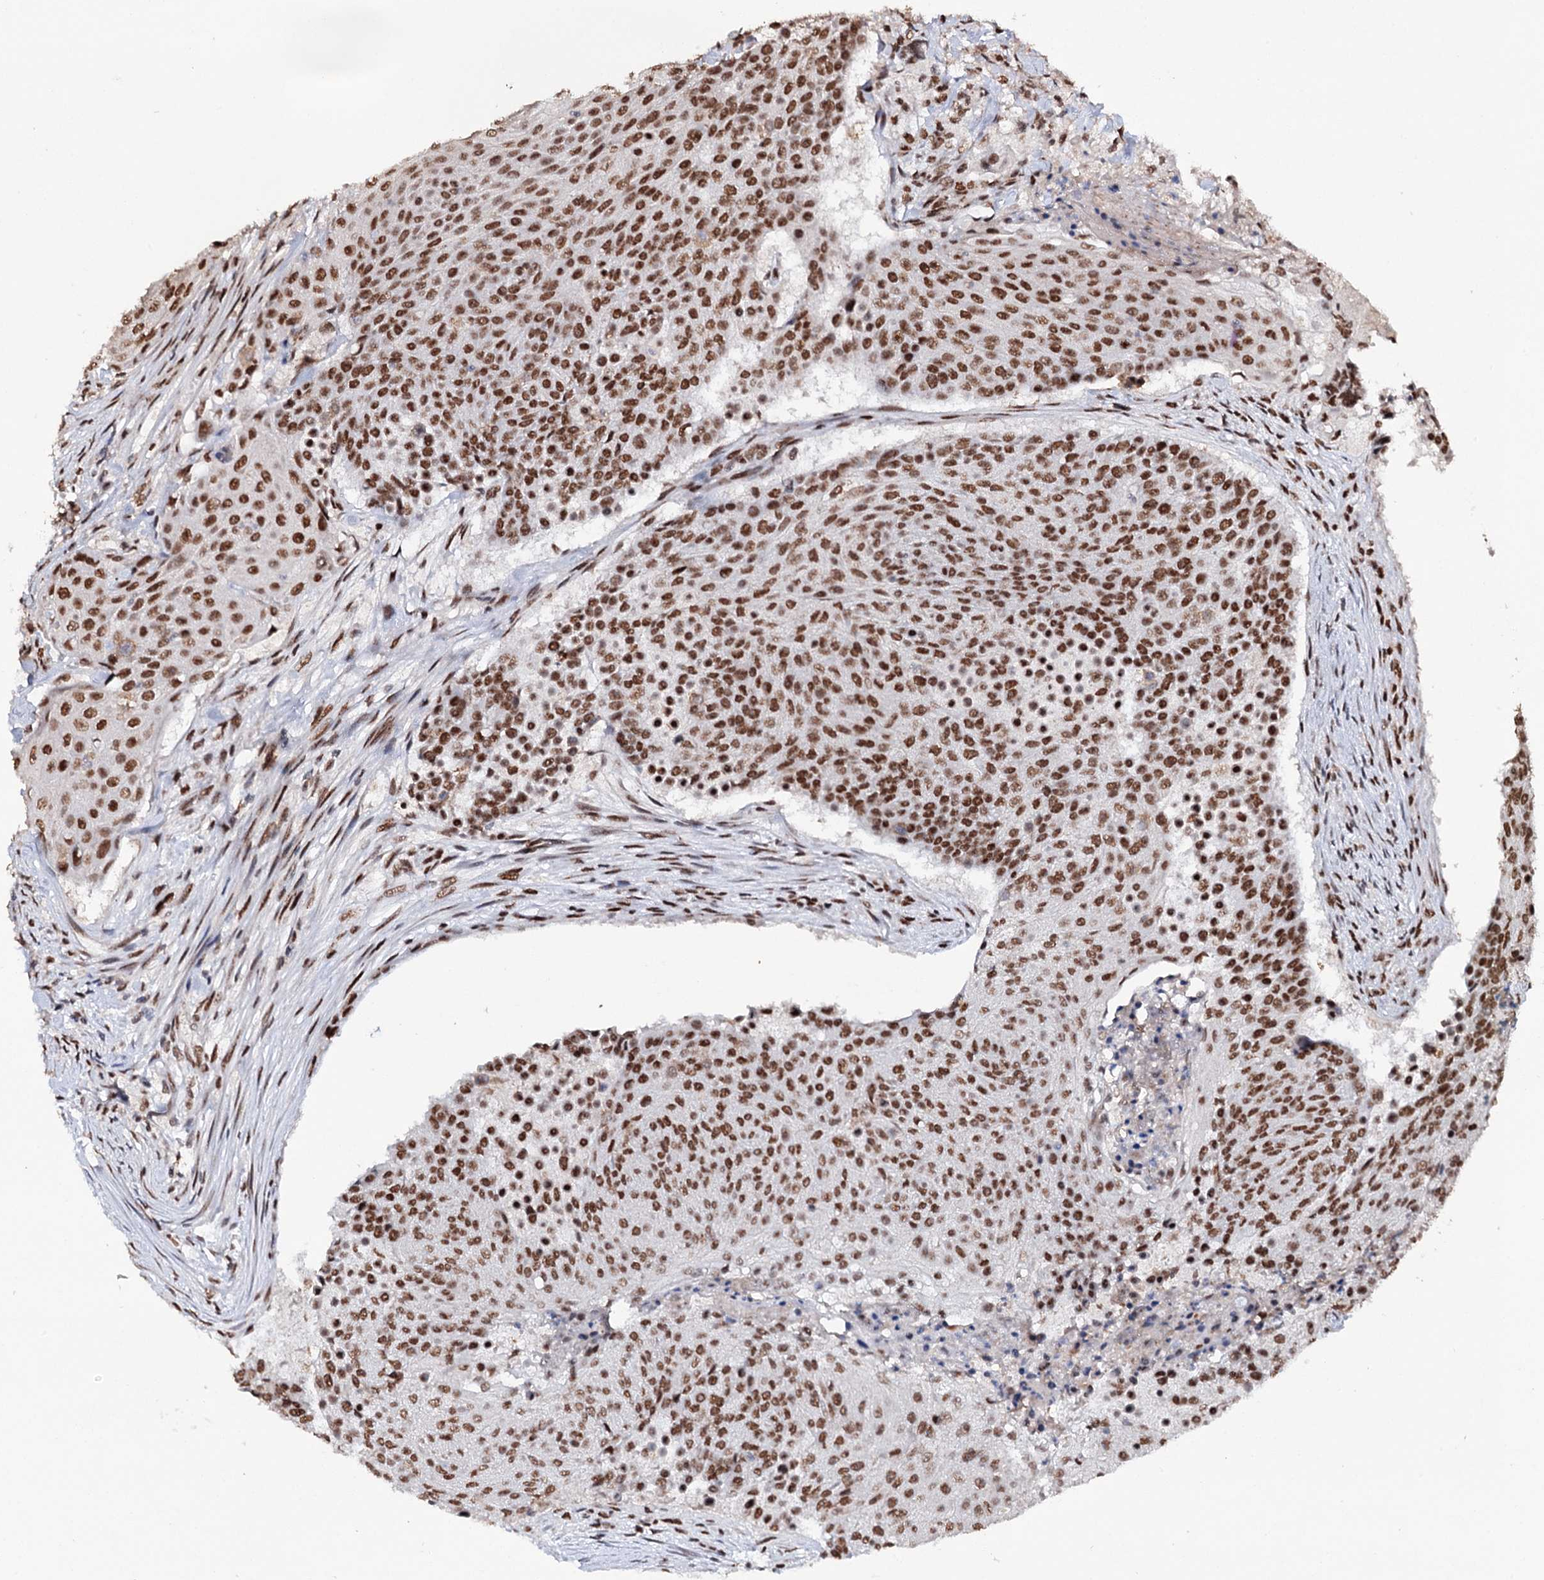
{"staining": {"intensity": "strong", "quantity": ">75%", "location": "nuclear"}, "tissue": "urothelial cancer", "cell_type": "Tumor cells", "image_type": "cancer", "snomed": [{"axis": "morphology", "description": "Urothelial carcinoma, High grade"}, {"axis": "topography", "description": "Urinary bladder"}], "caption": "Immunohistochemistry staining of urothelial cancer, which exhibits high levels of strong nuclear expression in about >75% of tumor cells indicating strong nuclear protein positivity. The staining was performed using DAB (3,3'-diaminobenzidine) (brown) for protein detection and nuclei were counterstained in hematoxylin (blue).", "gene": "MATR3", "patient": {"sex": "female", "age": 63}}